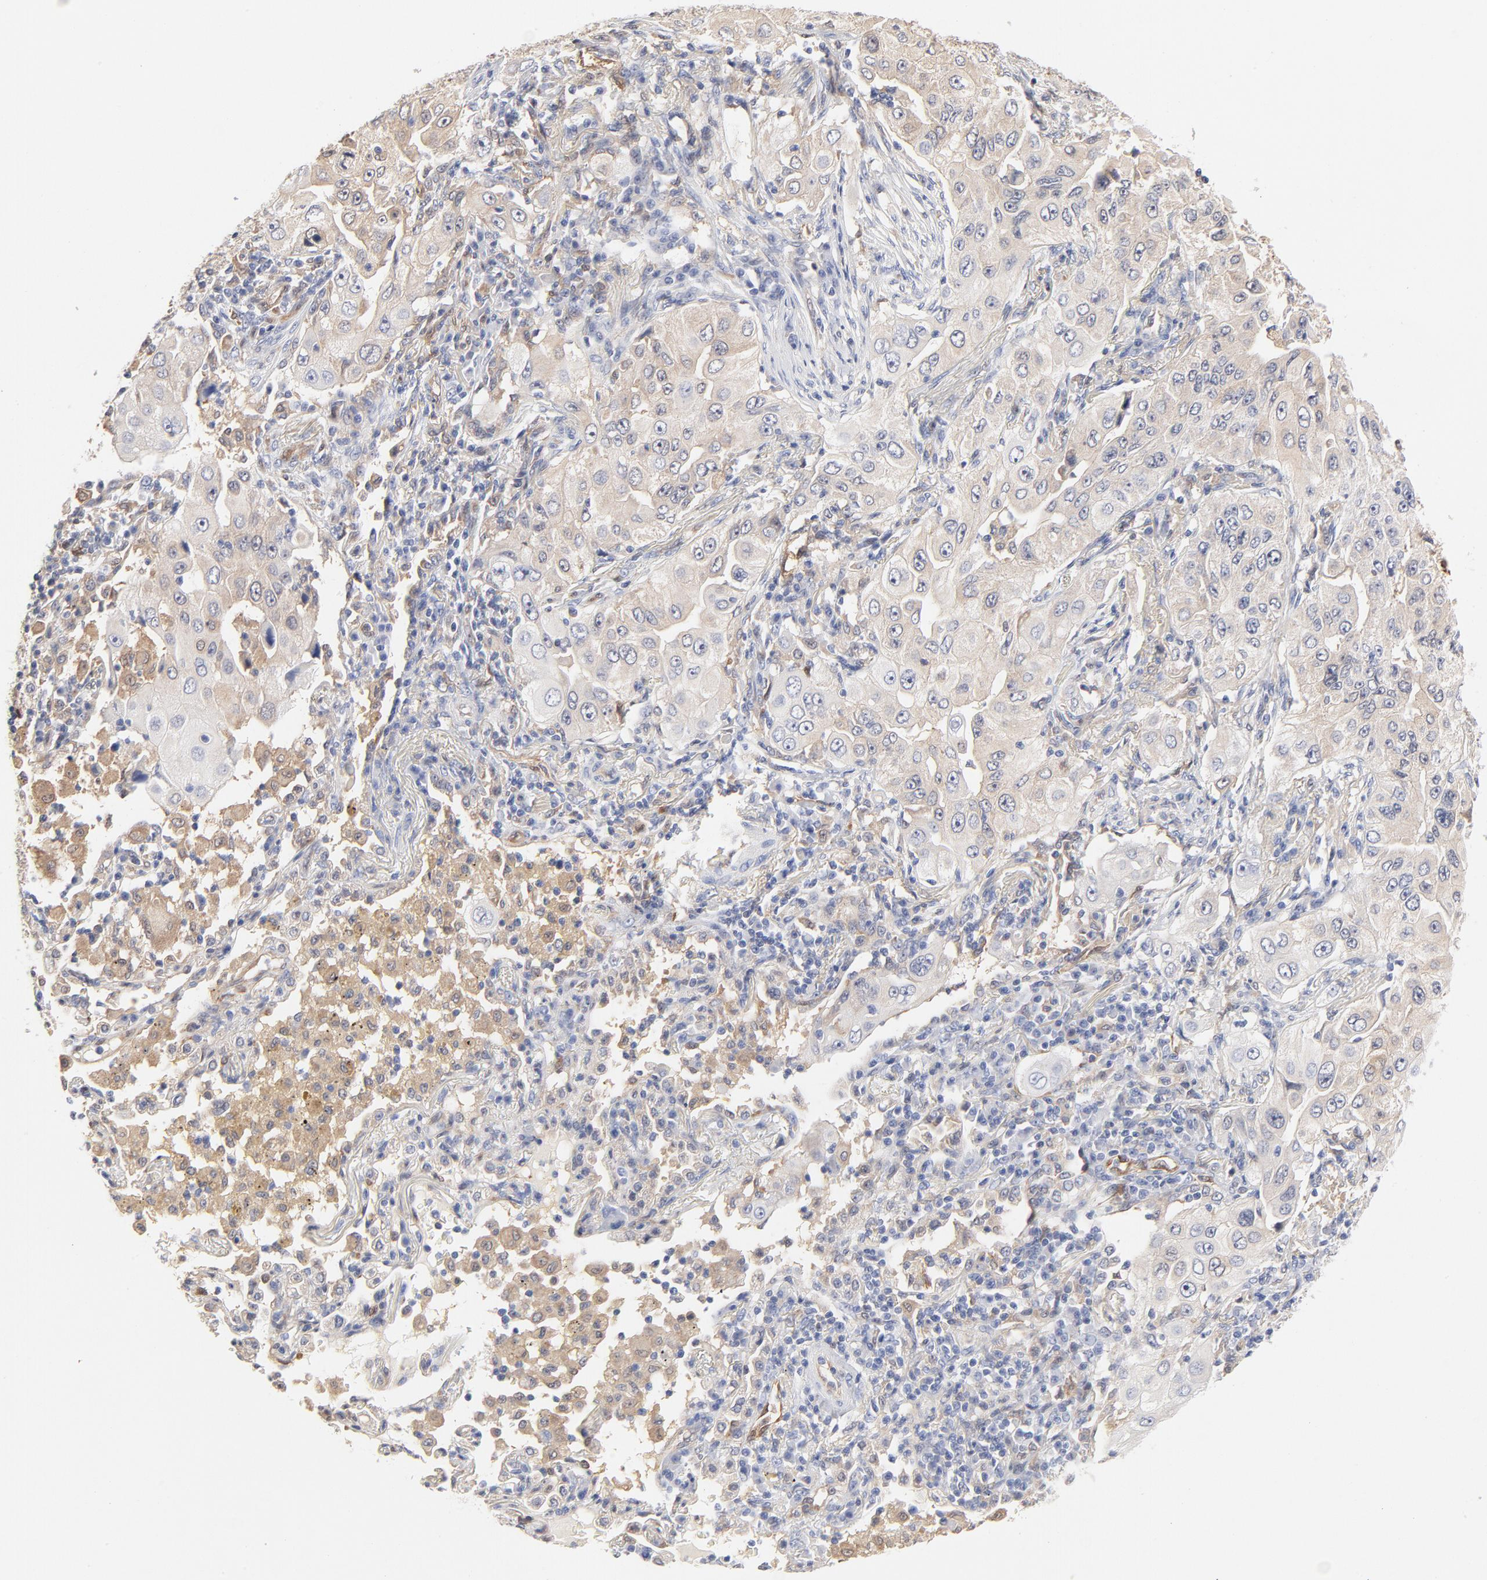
{"staining": {"intensity": "weak", "quantity": "25%-75%", "location": "cytoplasmic/membranous"}, "tissue": "lung cancer", "cell_type": "Tumor cells", "image_type": "cancer", "snomed": [{"axis": "morphology", "description": "Adenocarcinoma, NOS"}, {"axis": "topography", "description": "Lung"}], "caption": "The histopathology image reveals a brown stain indicating the presence of a protein in the cytoplasmic/membranous of tumor cells in lung cancer (adenocarcinoma). The staining is performed using DAB (3,3'-diaminobenzidine) brown chromogen to label protein expression. The nuclei are counter-stained blue using hematoxylin.", "gene": "ARRB1", "patient": {"sex": "male", "age": 84}}